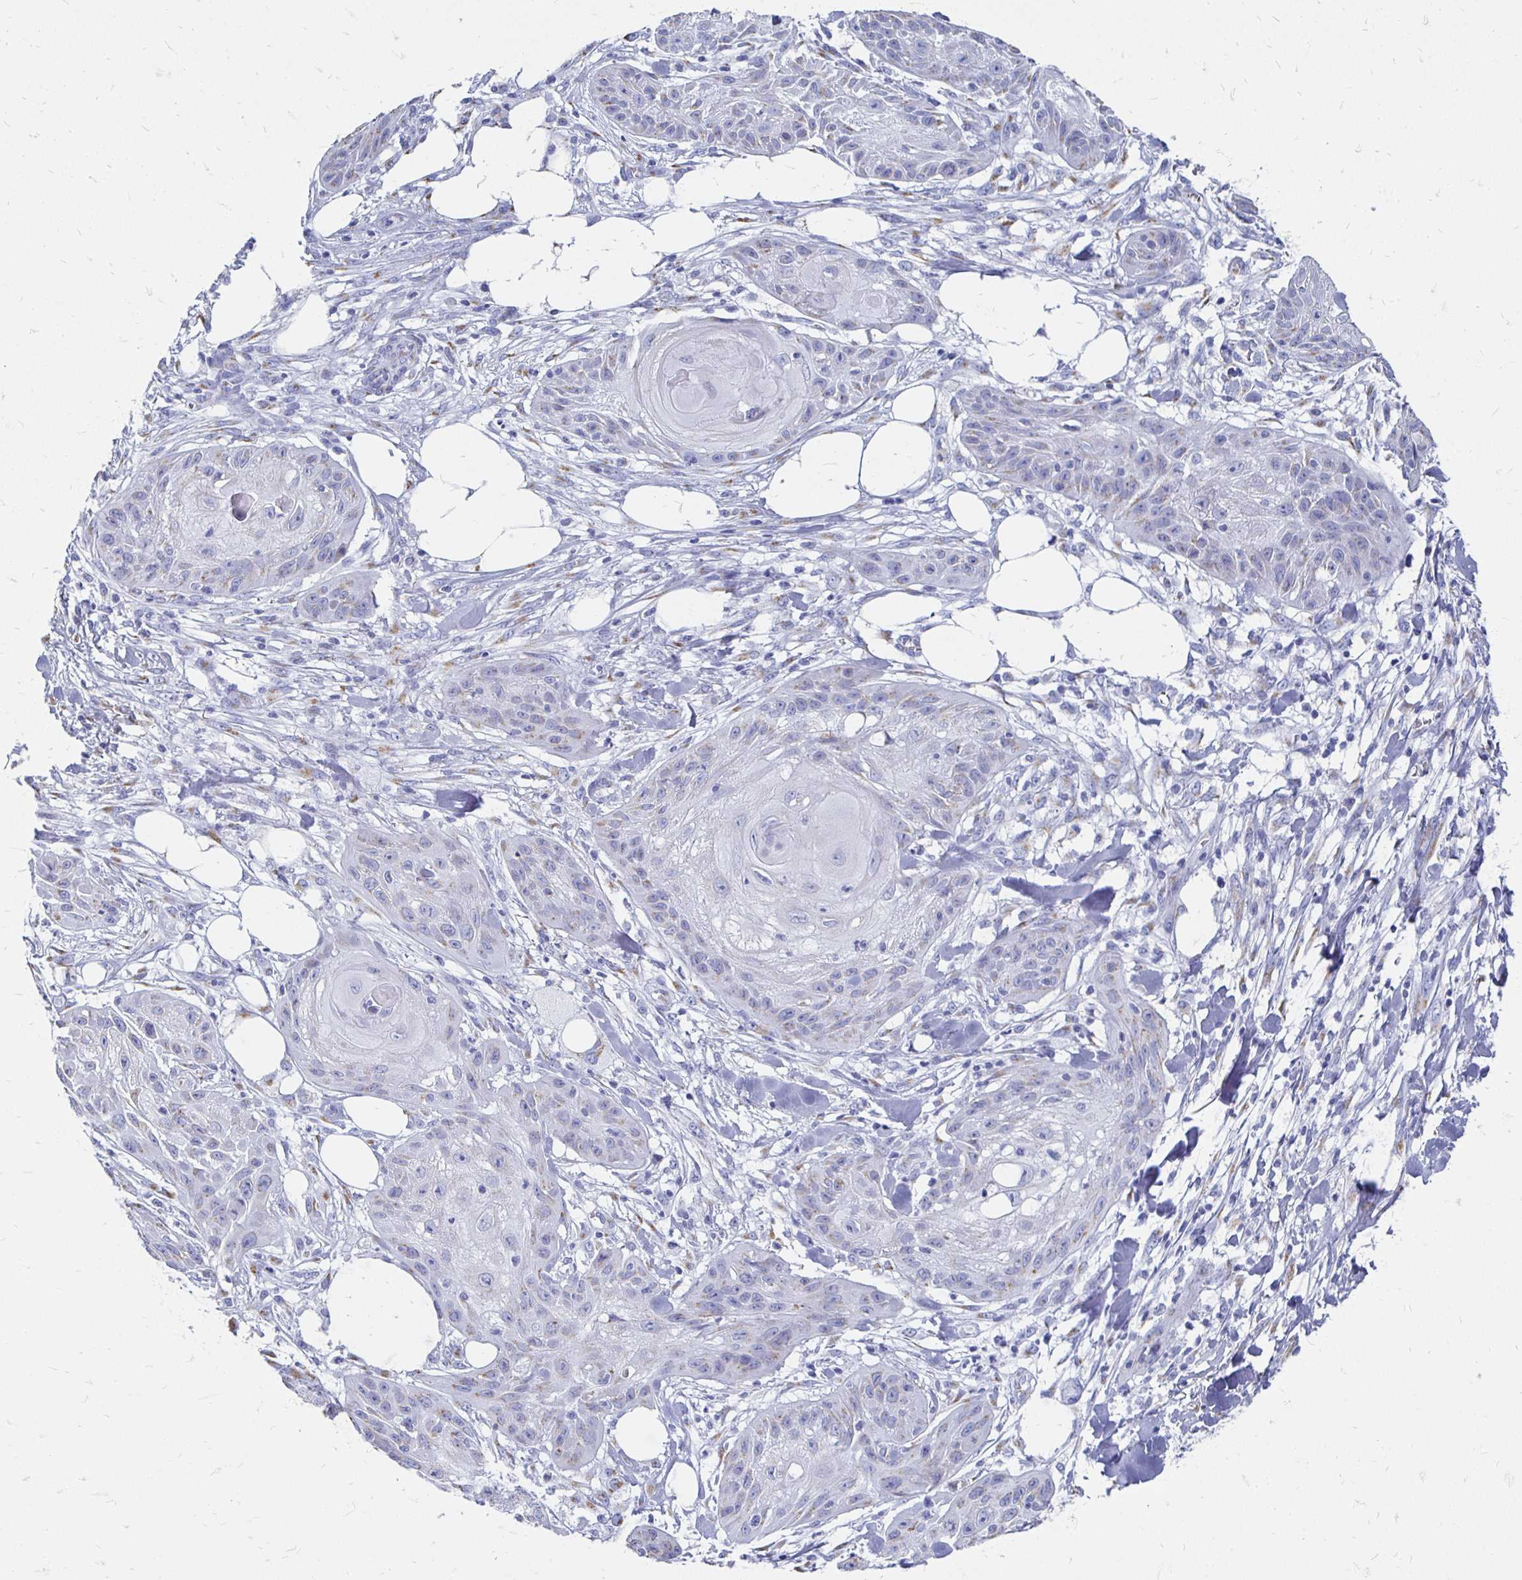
{"staining": {"intensity": "weak", "quantity": "<25%", "location": "cytoplasmic/membranous"}, "tissue": "skin cancer", "cell_type": "Tumor cells", "image_type": "cancer", "snomed": [{"axis": "morphology", "description": "Squamous cell carcinoma, NOS"}, {"axis": "topography", "description": "Skin"}], "caption": "Tumor cells show no significant staining in squamous cell carcinoma (skin).", "gene": "PAGE4", "patient": {"sex": "female", "age": 88}}